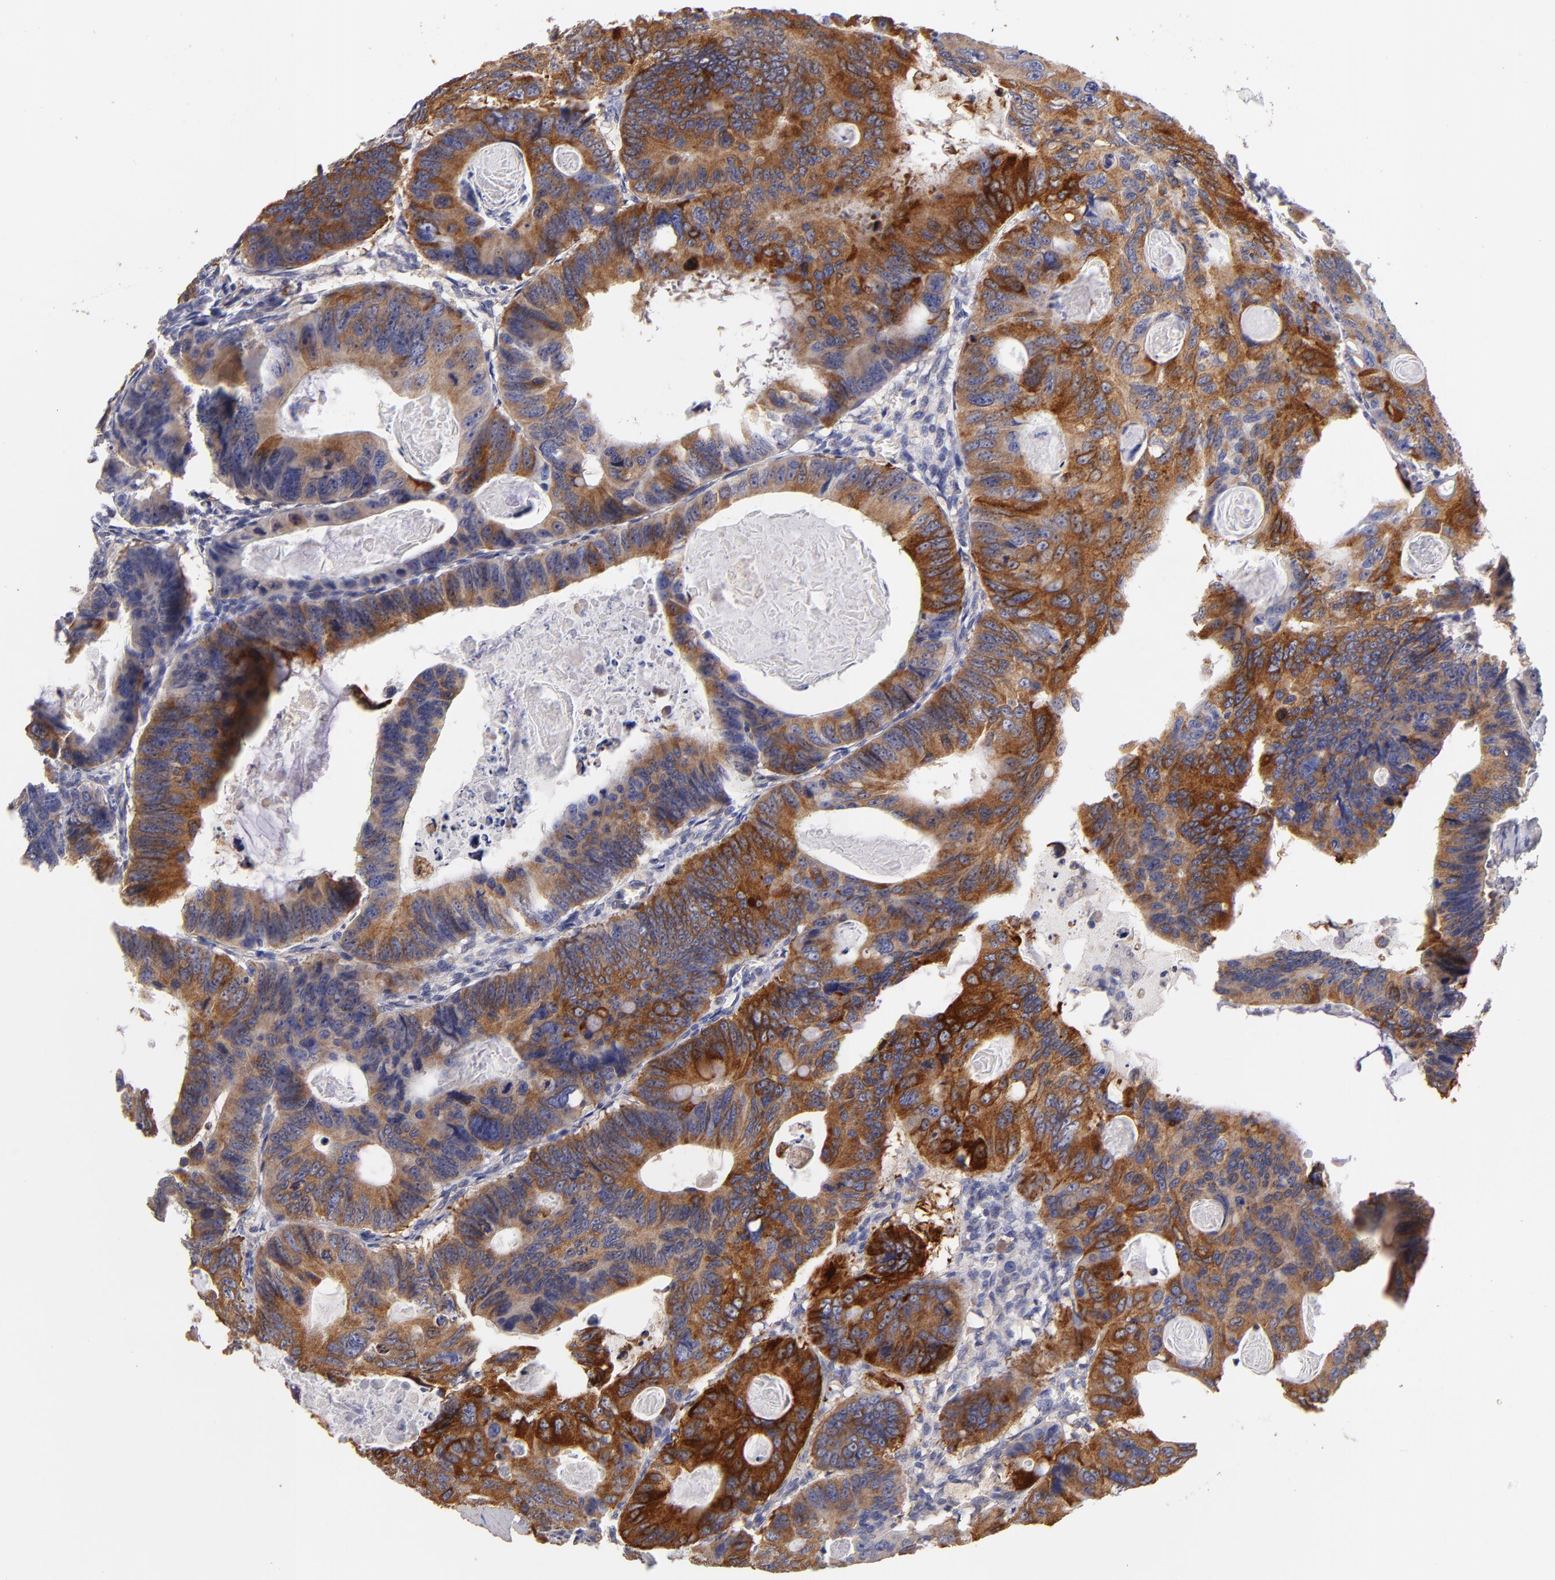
{"staining": {"intensity": "moderate", "quantity": ">75%", "location": "cytoplasmic/membranous"}, "tissue": "colorectal cancer", "cell_type": "Tumor cells", "image_type": "cancer", "snomed": [{"axis": "morphology", "description": "Adenocarcinoma, NOS"}, {"axis": "topography", "description": "Colon"}], "caption": "High-power microscopy captured an immunohistochemistry (IHC) micrograph of colorectal cancer (adenocarcinoma), revealing moderate cytoplasmic/membranous expression in about >75% of tumor cells.", "gene": "ENTPD5", "patient": {"sex": "female", "age": 55}}